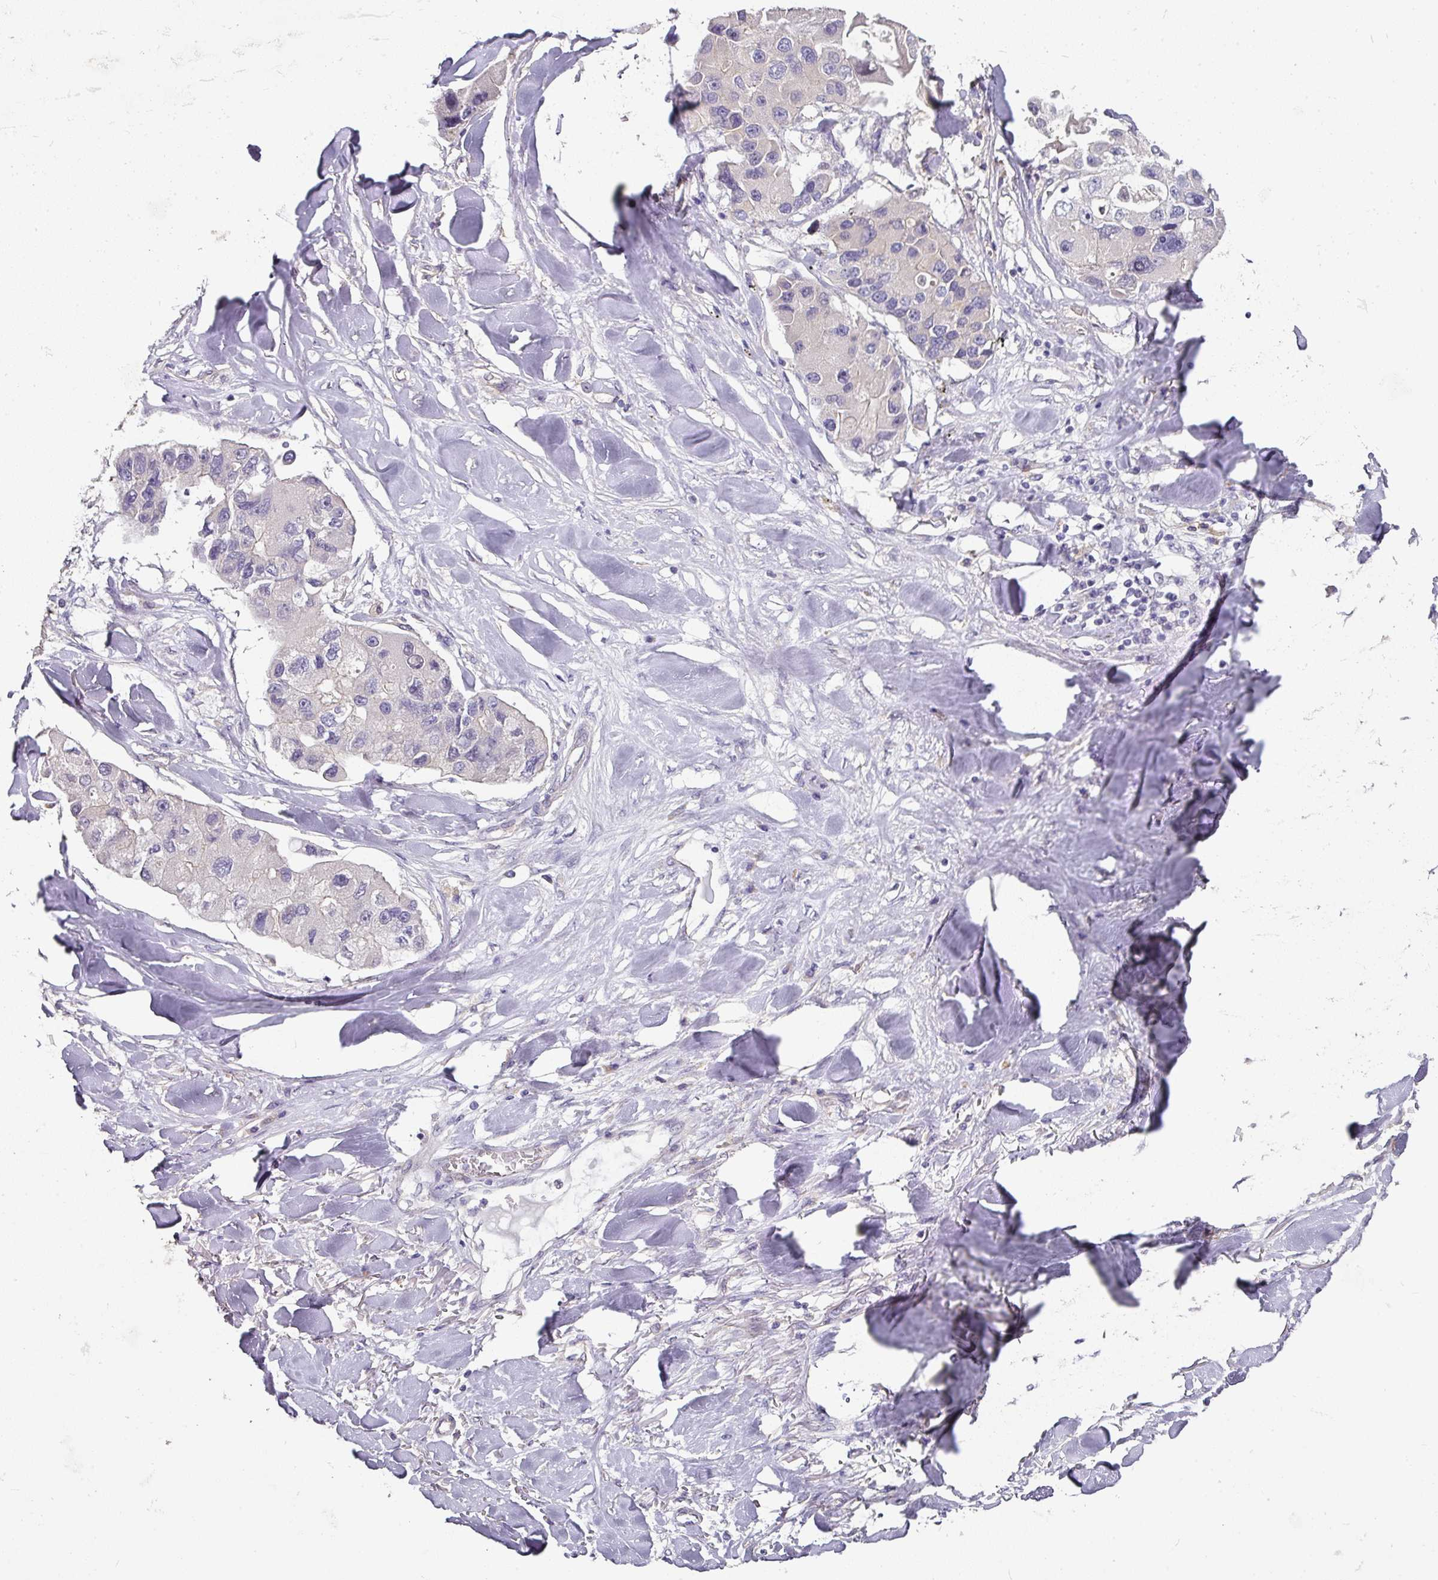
{"staining": {"intensity": "negative", "quantity": "none", "location": "none"}, "tissue": "lung cancer", "cell_type": "Tumor cells", "image_type": "cancer", "snomed": [{"axis": "morphology", "description": "Adenocarcinoma, NOS"}, {"axis": "topography", "description": "Lung"}], "caption": "Tumor cells show no significant protein expression in lung cancer (adenocarcinoma). (Stains: DAB (3,3'-diaminobenzidine) immunohistochemistry with hematoxylin counter stain, Microscopy: brightfield microscopy at high magnification).", "gene": "C4orf48", "patient": {"sex": "female", "age": 54}}